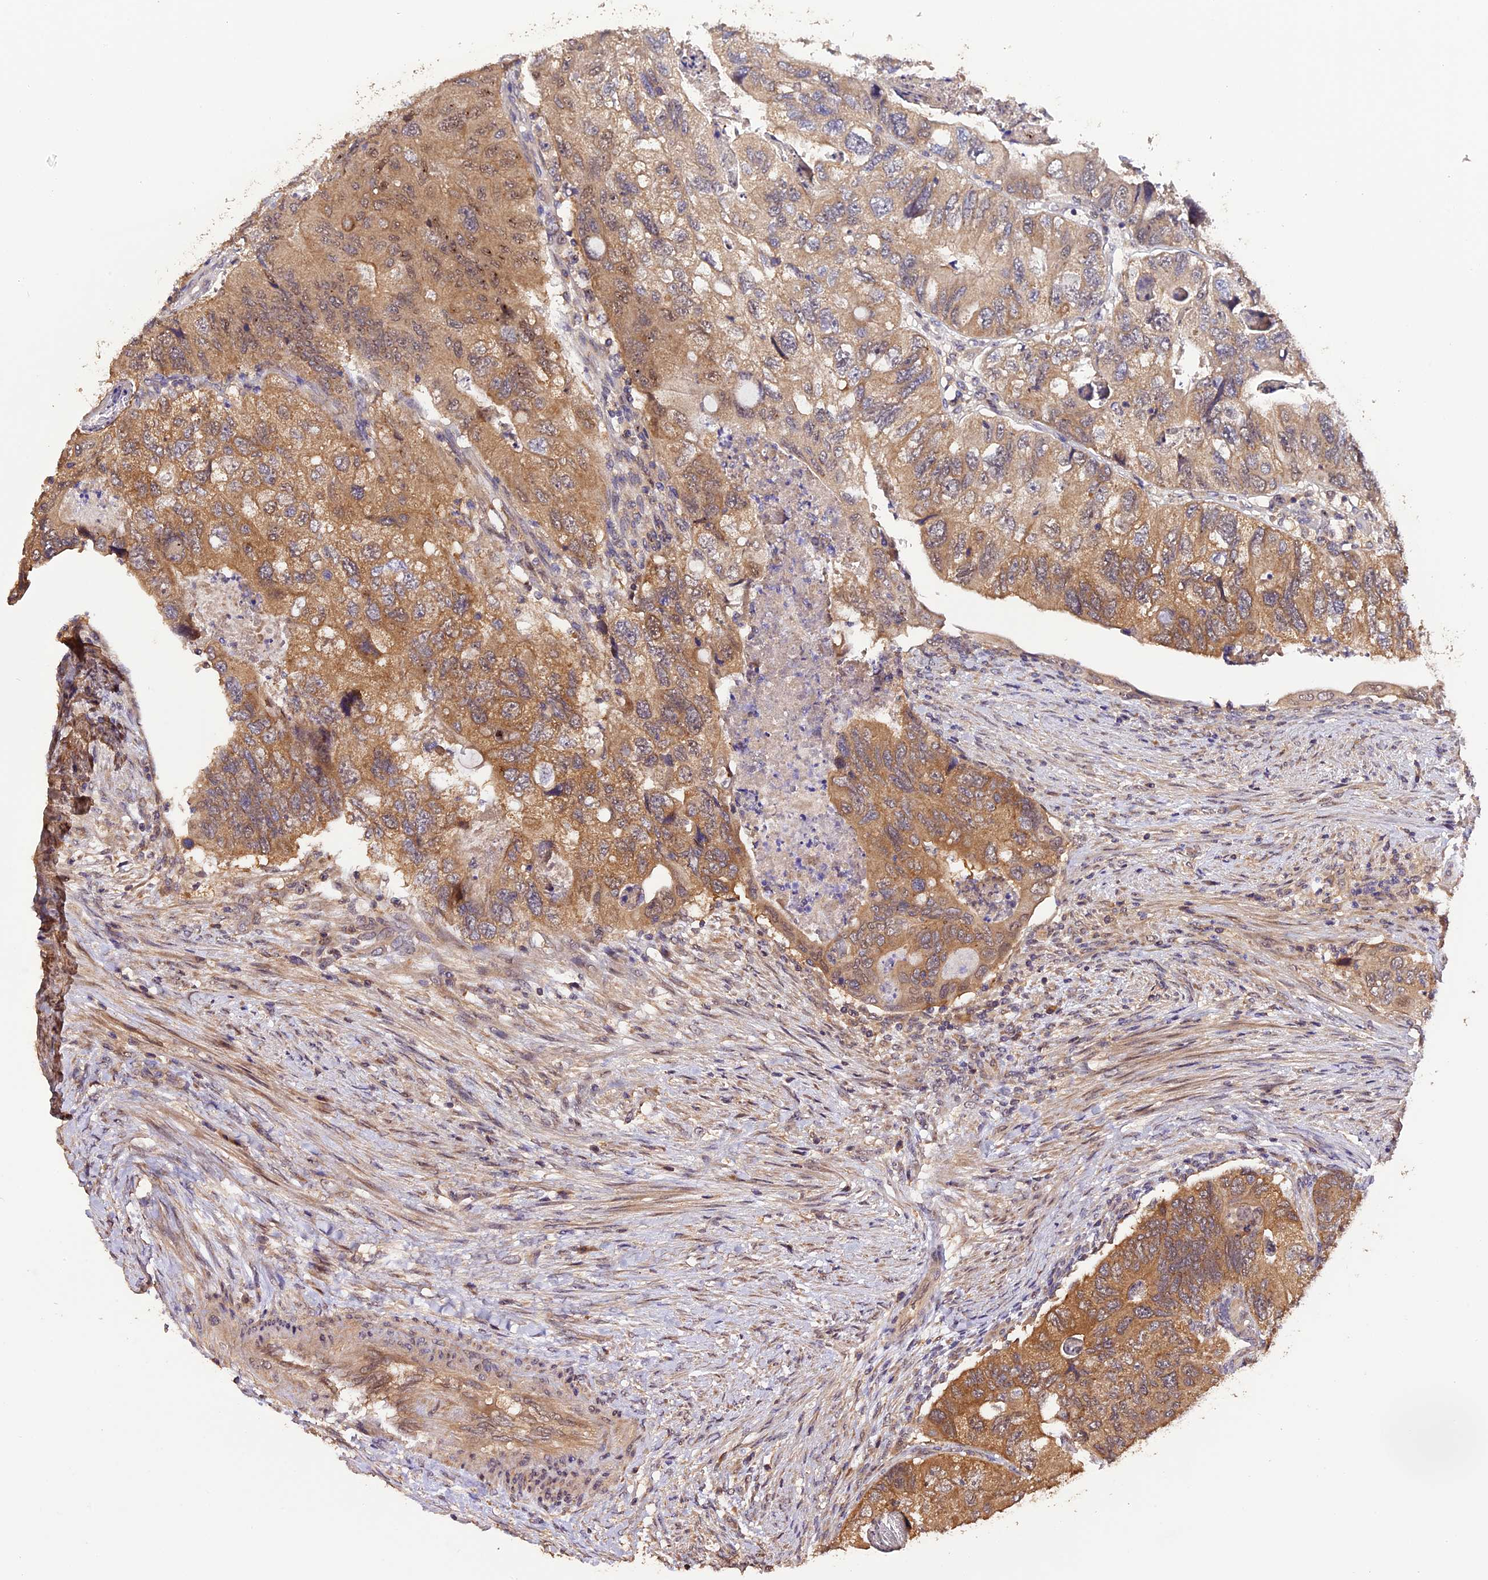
{"staining": {"intensity": "moderate", "quantity": ">75%", "location": "cytoplasmic/membranous"}, "tissue": "colorectal cancer", "cell_type": "Tumor cells", "image_type": "cancer", "snomed": [{"axis": "morphology", "description": "Adenocarcinoma, NOS"}, {"axis": "topography", "description": "Rectum"}], "caption": "There is medium levels of moderate cytoplasmic/membranous staining in tumor cells of adenocarcinoma (colorectal), as demonstrated by immunohistochemical staining (brown color).", "gene": "TRMT1", "patient": {"sex": "male", "age": 63}}